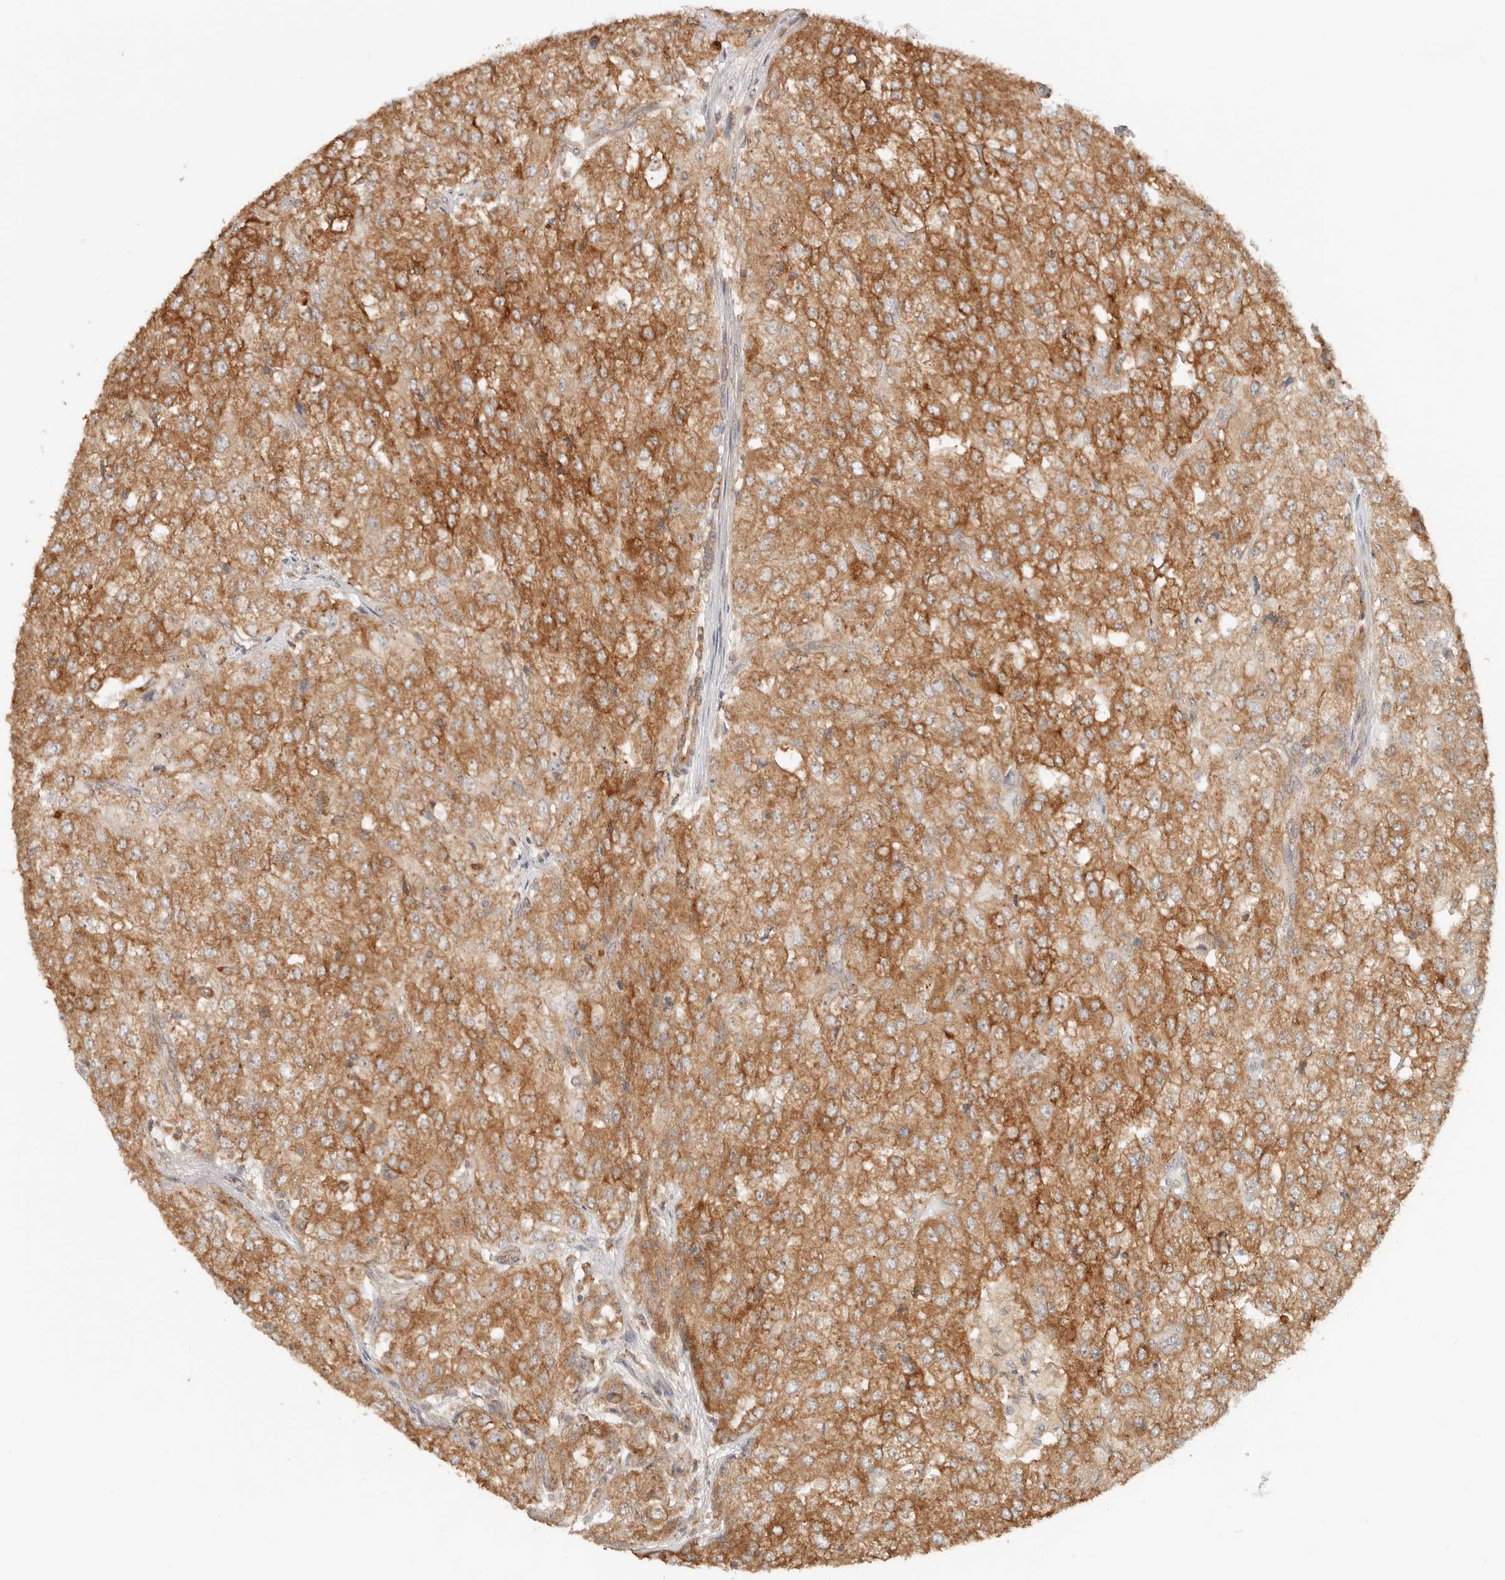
{"staining": {"intensity": "strong", "quantity": ">75%", "location": "cytoplasmic/membranous"}, "tissue": "renal cancer", "cell_type": "Tumor cells", "image_type": "cancer", "snomed": [{"axis": "morphology", "description": "Adenocarcinoma, NOS"}, {"axis": "topography", "description": "Kidney"}], "caption": "Renal adenocarcinoma was stained to show a protein in brown. There is high levels of strong cytoplasmic/membranous staining in about >75% of tumor cells.", "gene": "HEXD", "patient": {"sex": "female", "age": 54}}